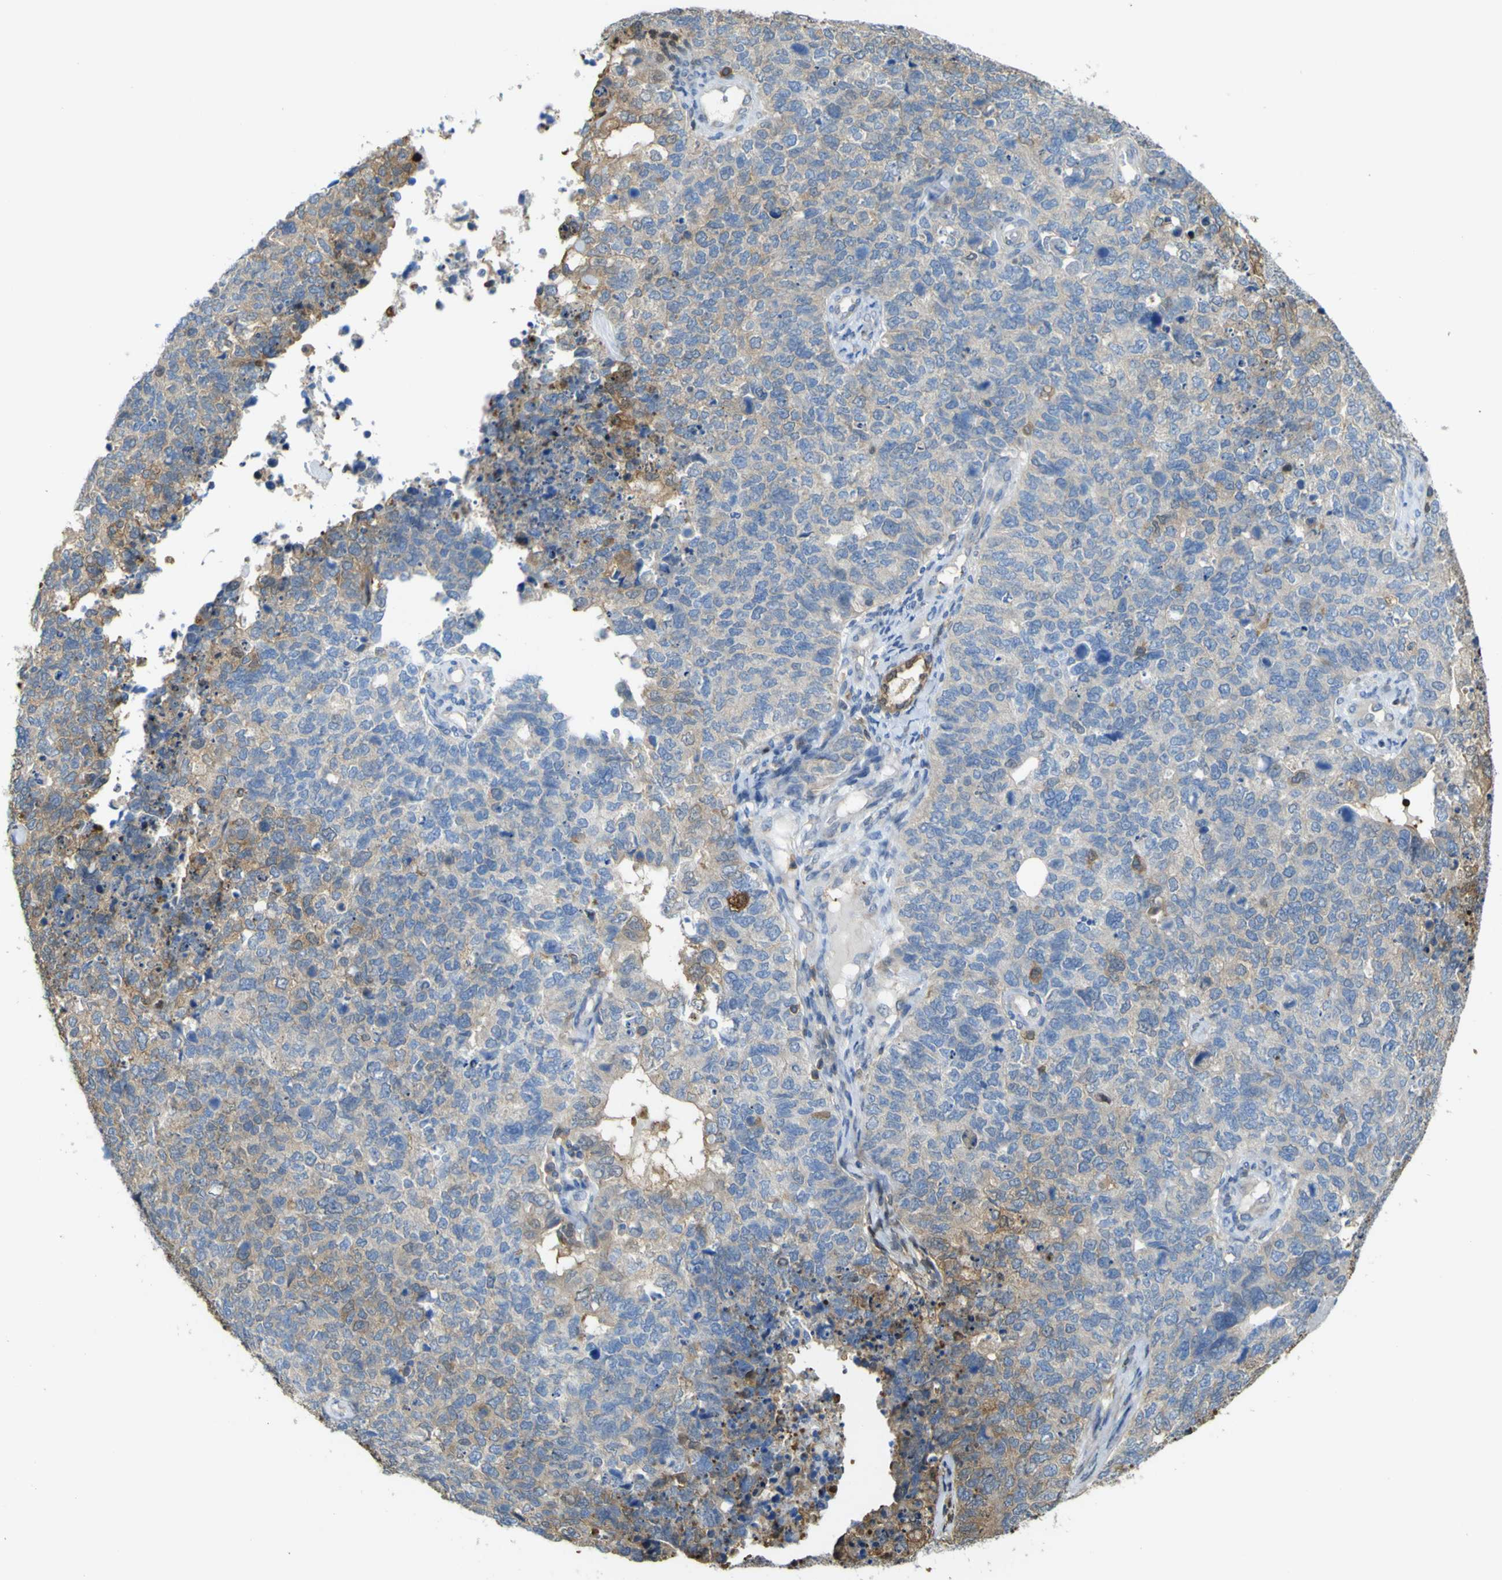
{"staining": {"intensity": "moderate", "quantity": "25%-75%", "location": "cytoplasmic/membranous"}, "tissue": "cervical cancer", "cell_type": "Tumor cells", "image_type": "cancer", "snomed": [{"axis": "morphology", "description": "Squamous cell carcinoma, NOS"}, {"axis": "topography", "description": "Cervix"}], "caption": "This micrograph displays squamous cell carcinoma (cervical) stained with immunohistochemistry (IHC) to label a protein in brown. The cytoplasmic/membranous of tumor cells show moderate positivity for the protein. Nuclei are counter-stained blue.", "gene": "ABHD3", "patient": {"sex": "female", "age": 63}}